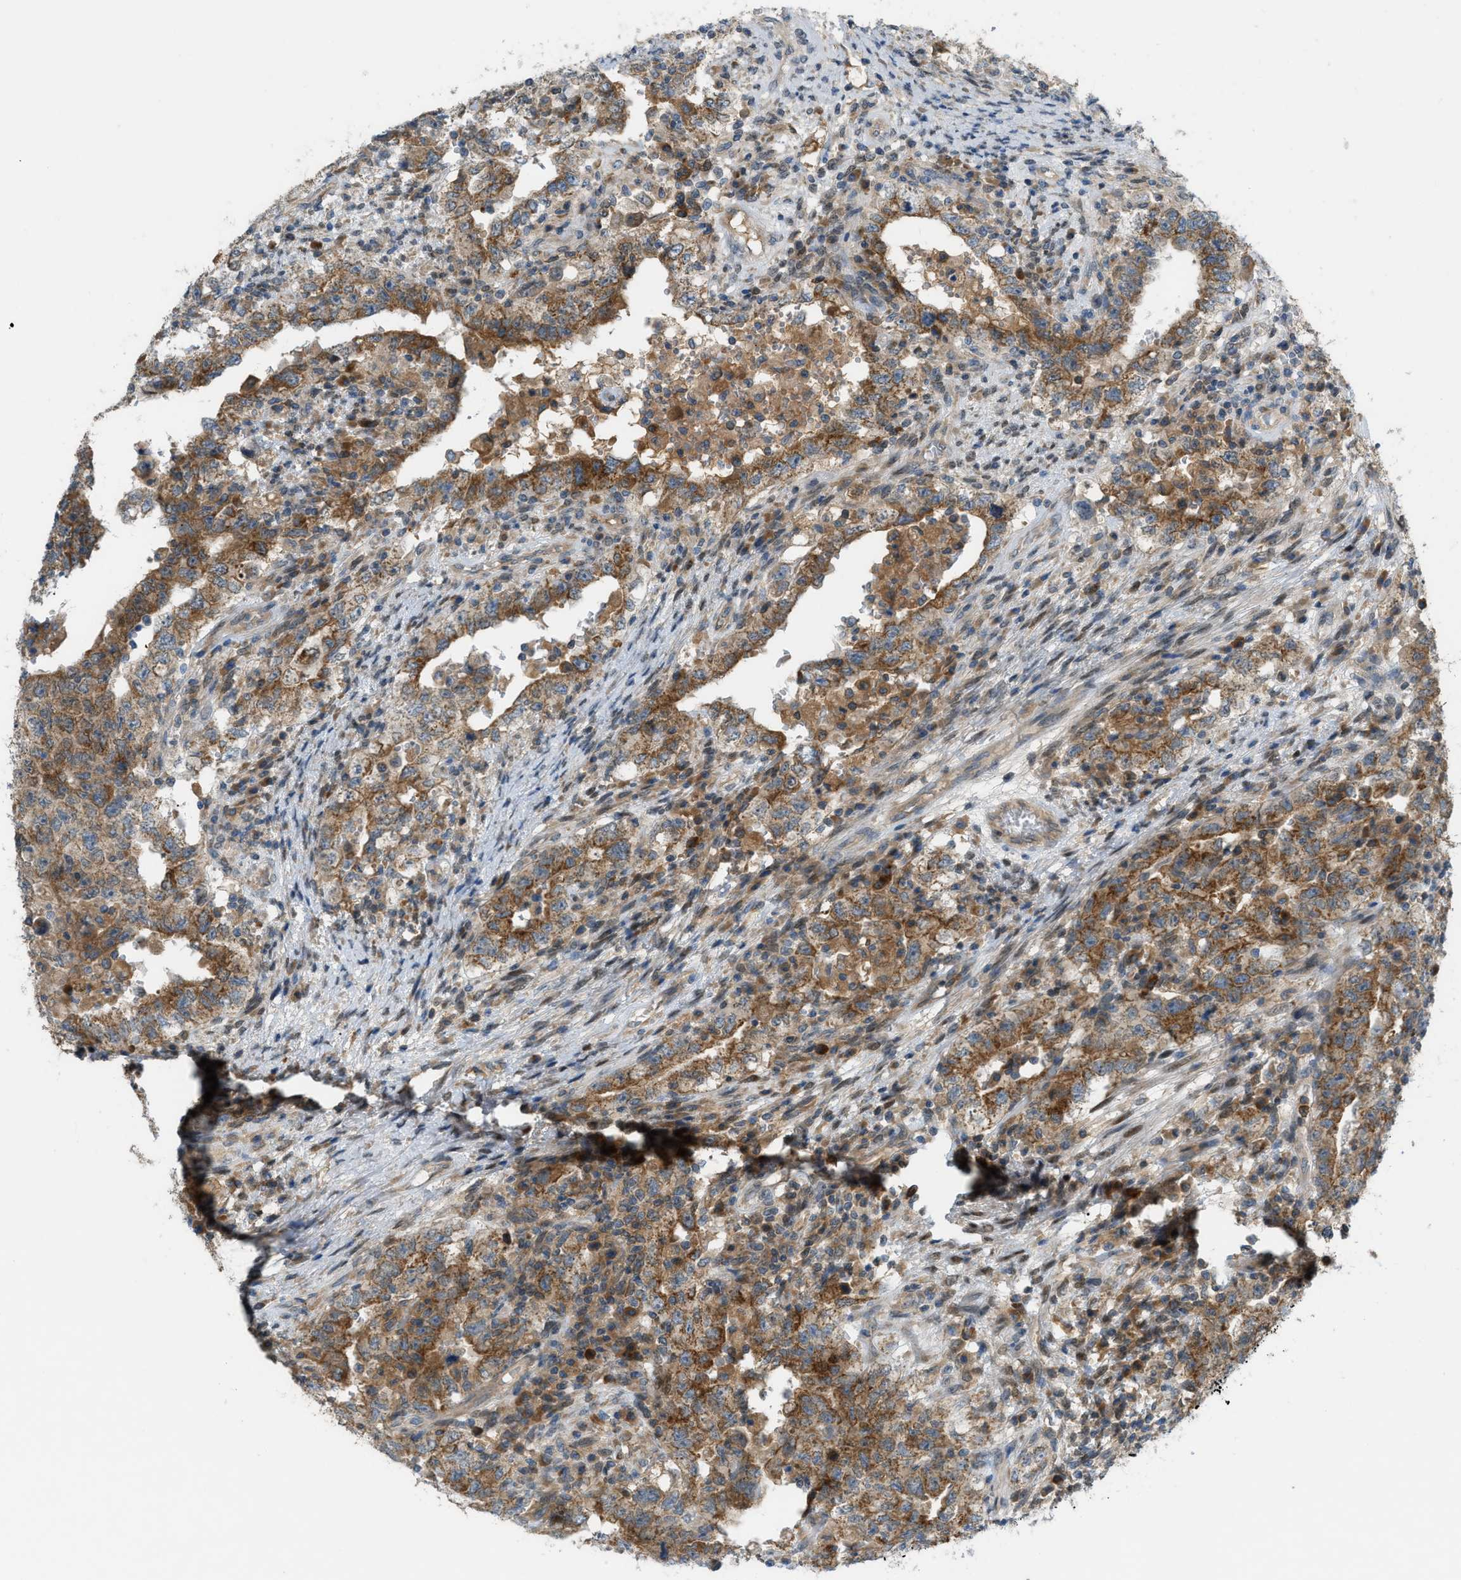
{"staining": {"intensity": "moderate", "quantity": ">75%", "location": "cytoplasmic/membranous"}, "tissue": "testis cancer", "cell_type": "Tumor cells", "image_type": "cancer", "snomed": [{"axis": "morphology", "description": "Carcinoma, Embryonal, NOS"}, {"axis": "topography", "description": "Testis"}], "caption": "Brown immunohistochemical staining in testis cancer (embryonal carcinoma) reveals moderate cytoplasmic/membranous expression in about >75% of tumor cells.", "gene": "DYRK1A", "patient": {"sex": "male", "age": 26}}